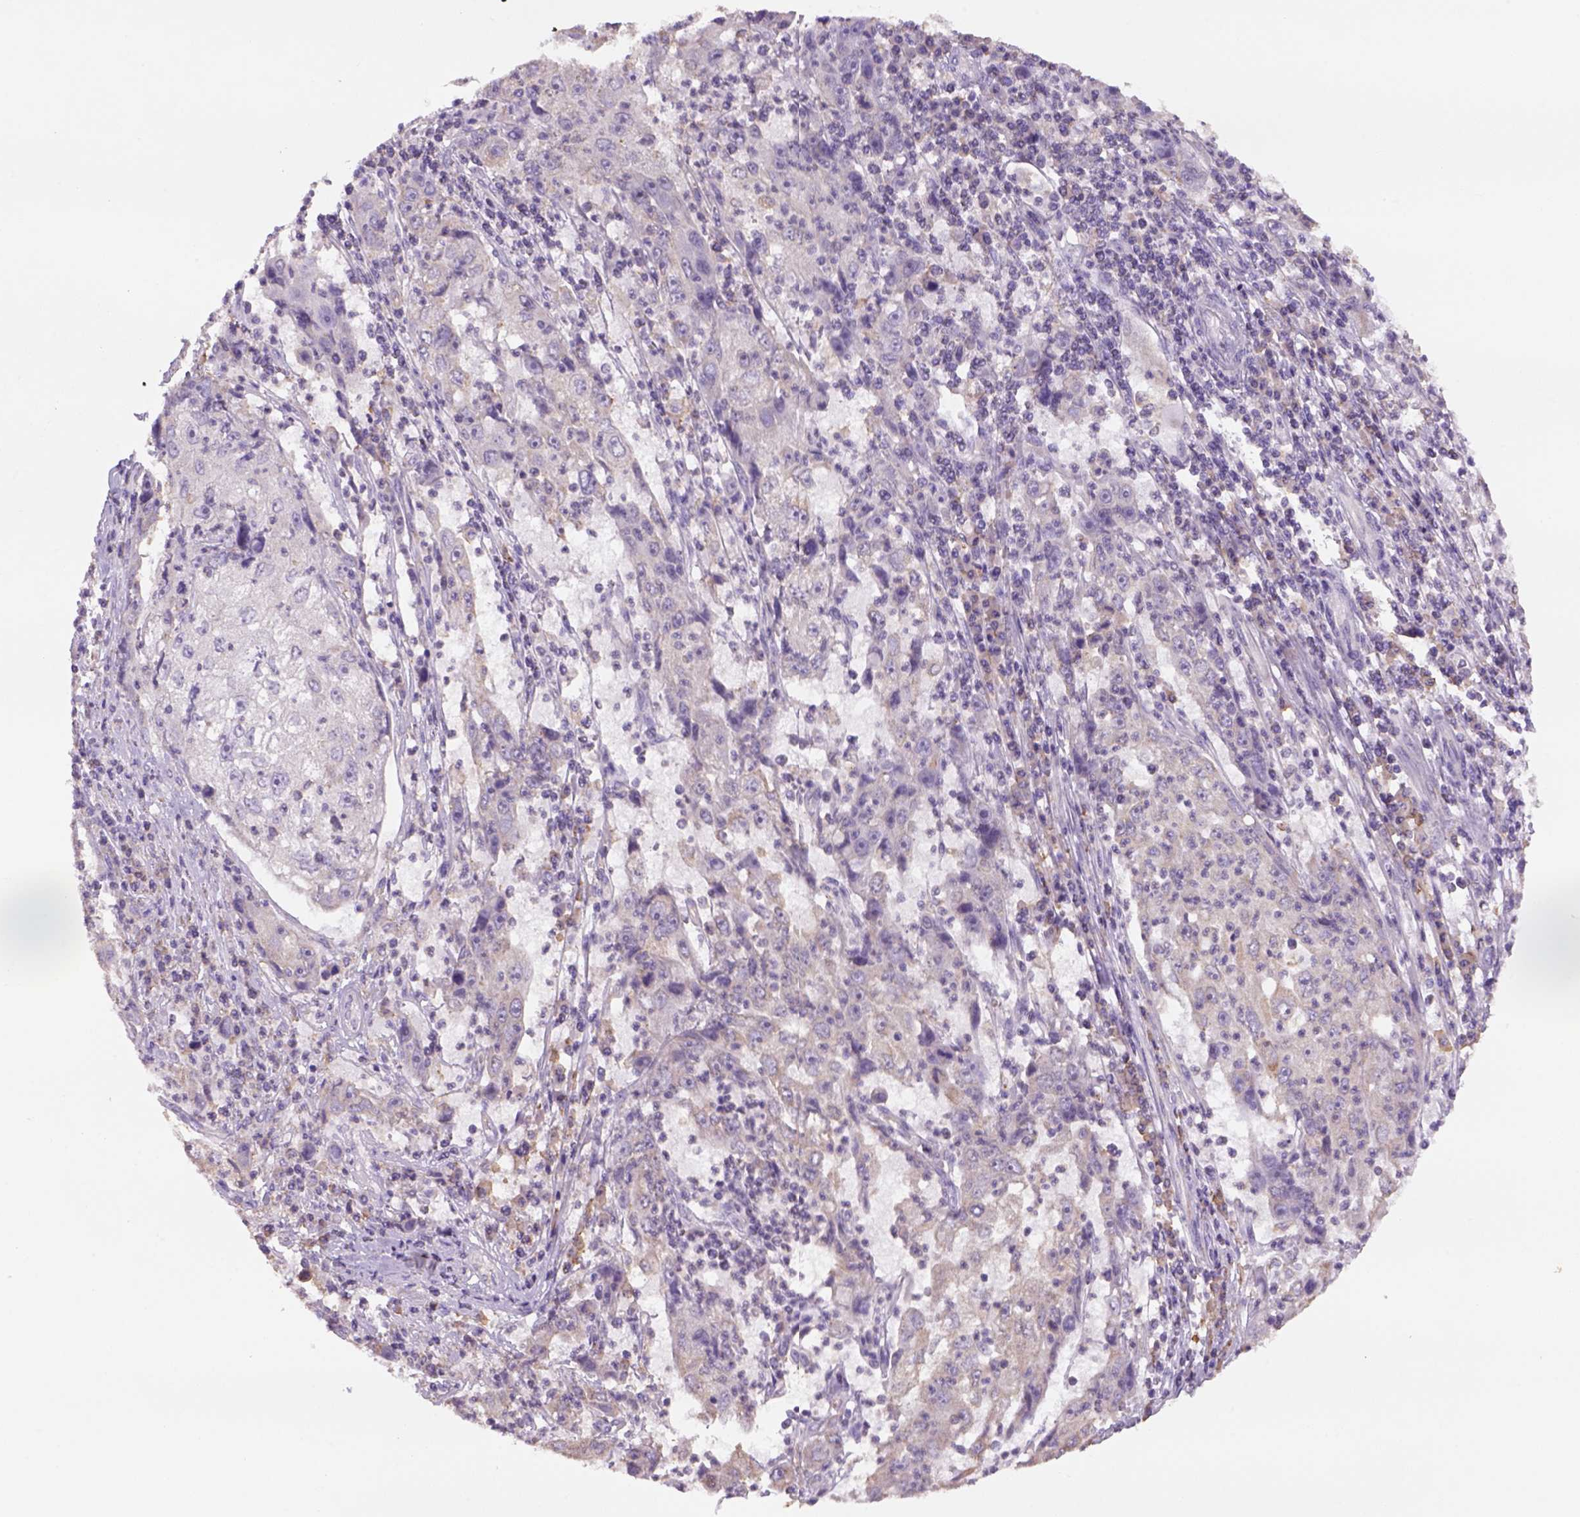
{"staining": {"intensity": "weak", "quantity": ">75%", "location": "cytoplasmic/membranous"}, "tissue": "cervical cancer", "cell_type": "Tumor cells", "image_type": "cancer", "snomed": [{"axis": "morphology", "description": "Squamous cell carcinoma, NOS"}, {"axis": "topography", "description": "Cervix"}], "caption": "The immunohistochemical stain highlights weak cytoplasmic/membranous positivity in tumor cells of squamous cell carcinoma (cervical) tissue.", "gene": "NAALAD2", "patient": {"sex": "female", "age": 36}}